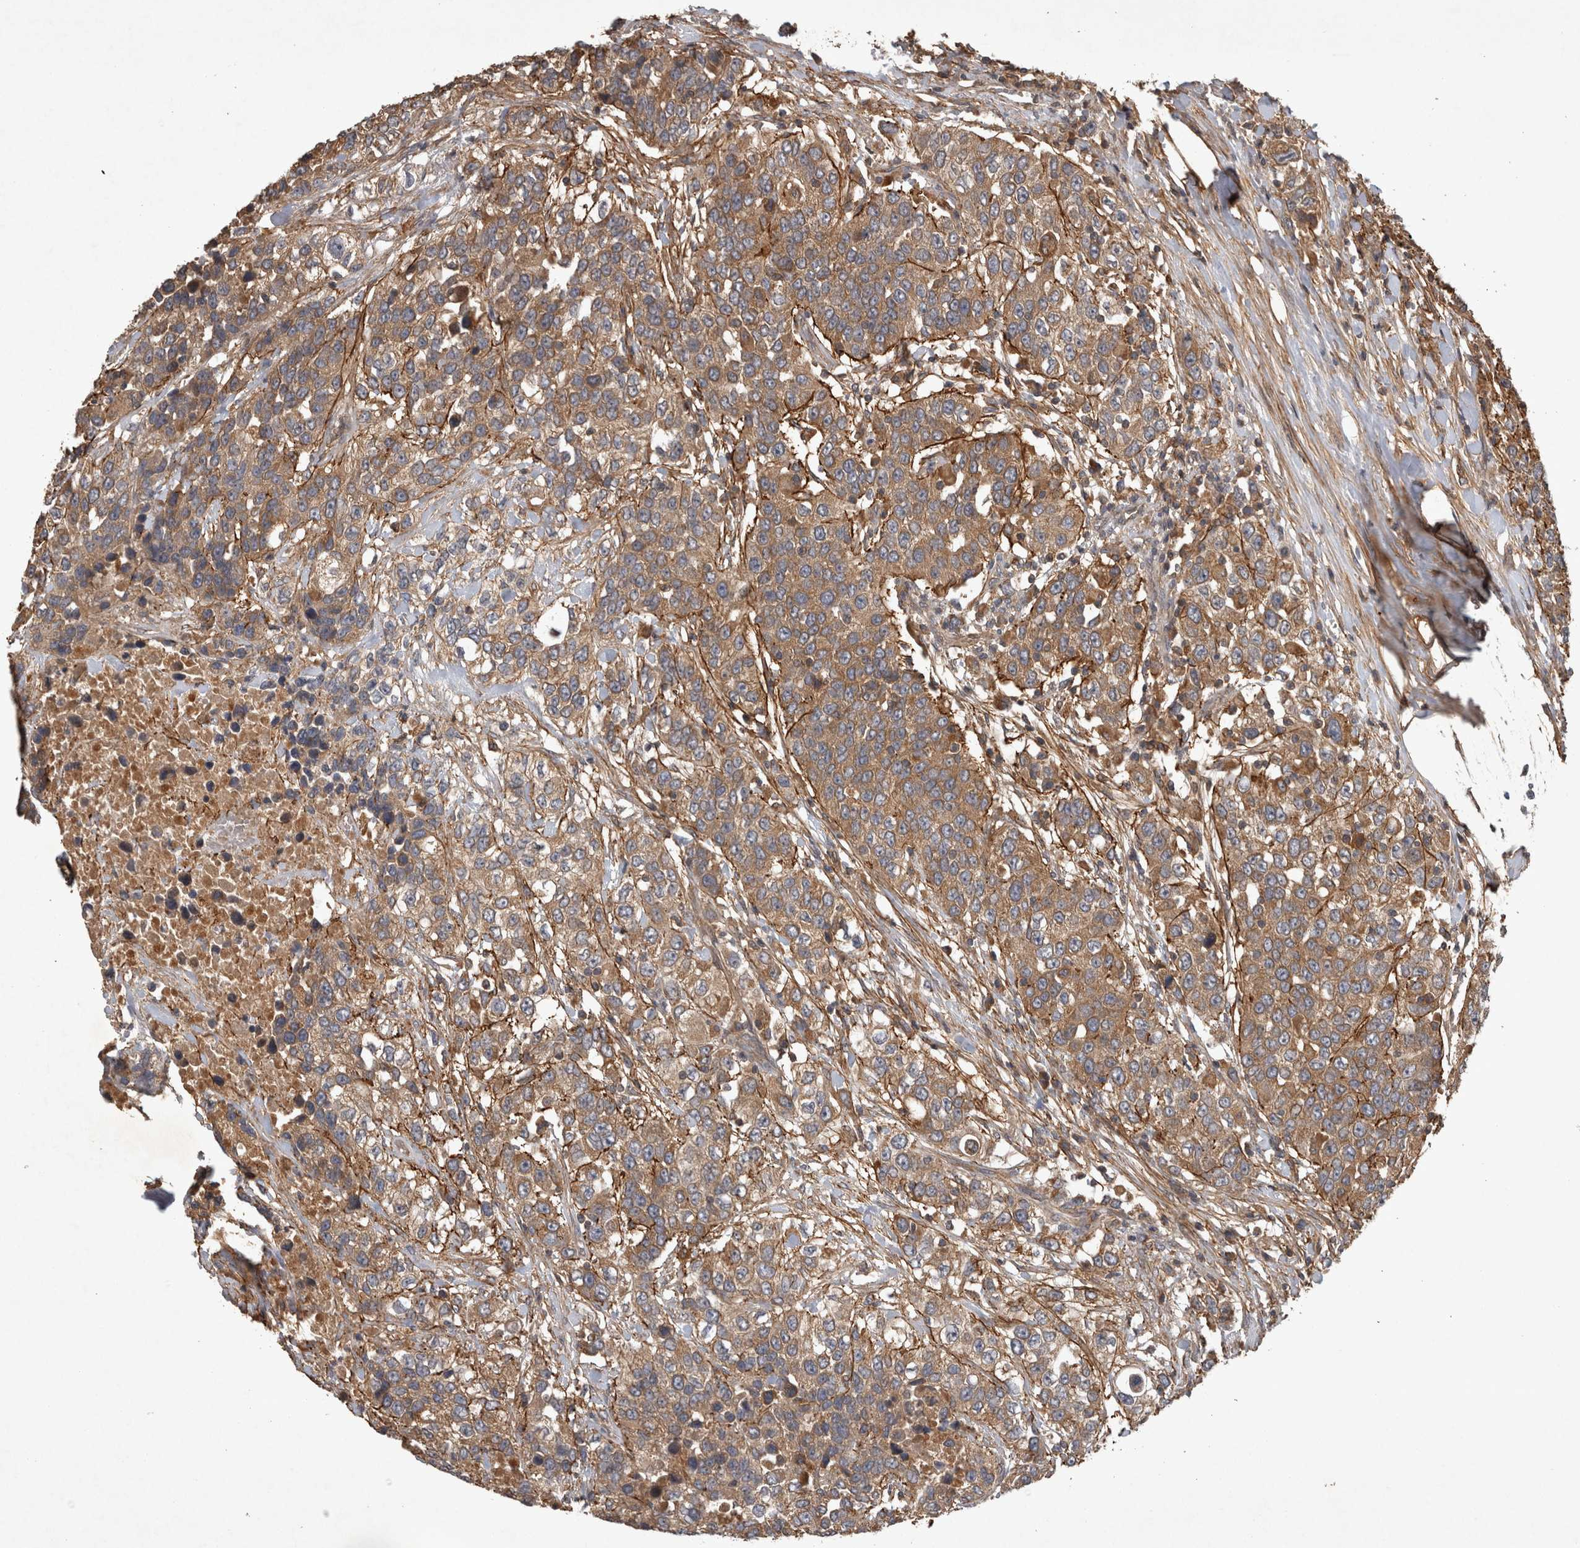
{"staining": {"intensity": "moderate", "quantity": ">75%", "location": "cytoplasmic/membranous"}, "tissue": "urothelial cancer", "cell_type": "Tumor cells", "image_type": "cancer", "snomed": [{"axis": "morphology", "description": "Urothelial carcinoma, High grade"}, {"axis": "topography", "description": "Urinary bladder"}], "caption": "Urothelial cancer stained with DAB (3,3'-diaminobenzidine) immunohistochemistry (IHC) displays medium levels of moderate cytoplasmic/membranous expression in about >75% of tumor cells.", "gene": "TRMT61B", "patient": {"sex": "female", "age": 80}}